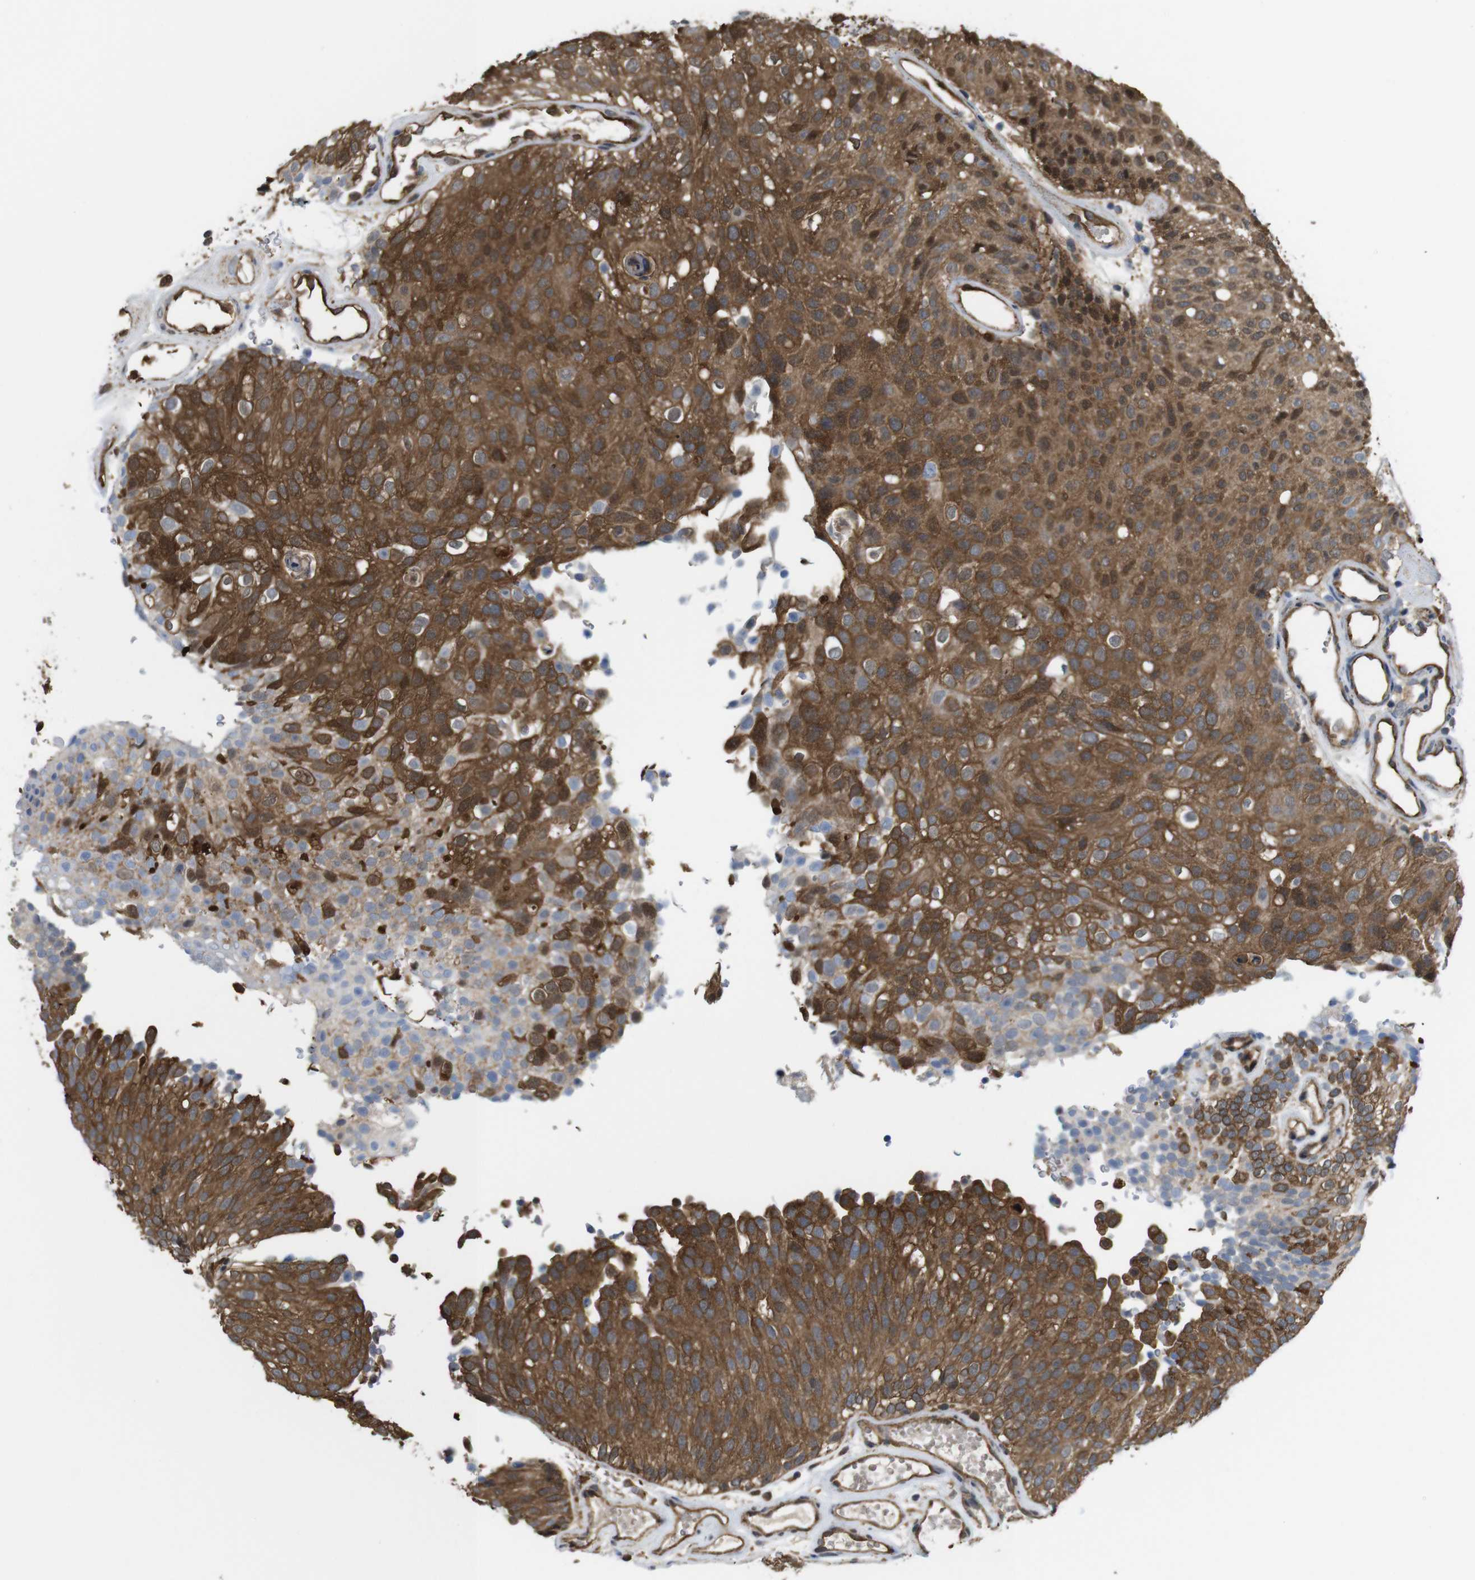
{"staining": {"intensity": "moderate", "quantity": ">75%", "location": "cytoplasmic/membranous"}, "tissue": "urothelial cancer", "cell_type": "Tumor cells", "image_type": "cancer", "snomed": [{"axis": "morphology", "description": "Urothelial carcinoma, Low grade"}, {"axis": "topography", "description": "Urinary bladder"}], "caption": "Human urothelial cancer stained with a protein marker reveals moderate staining in tumor cells.", "gene": "YWHAG", "patient": {"sex": "male", "age": 78}}